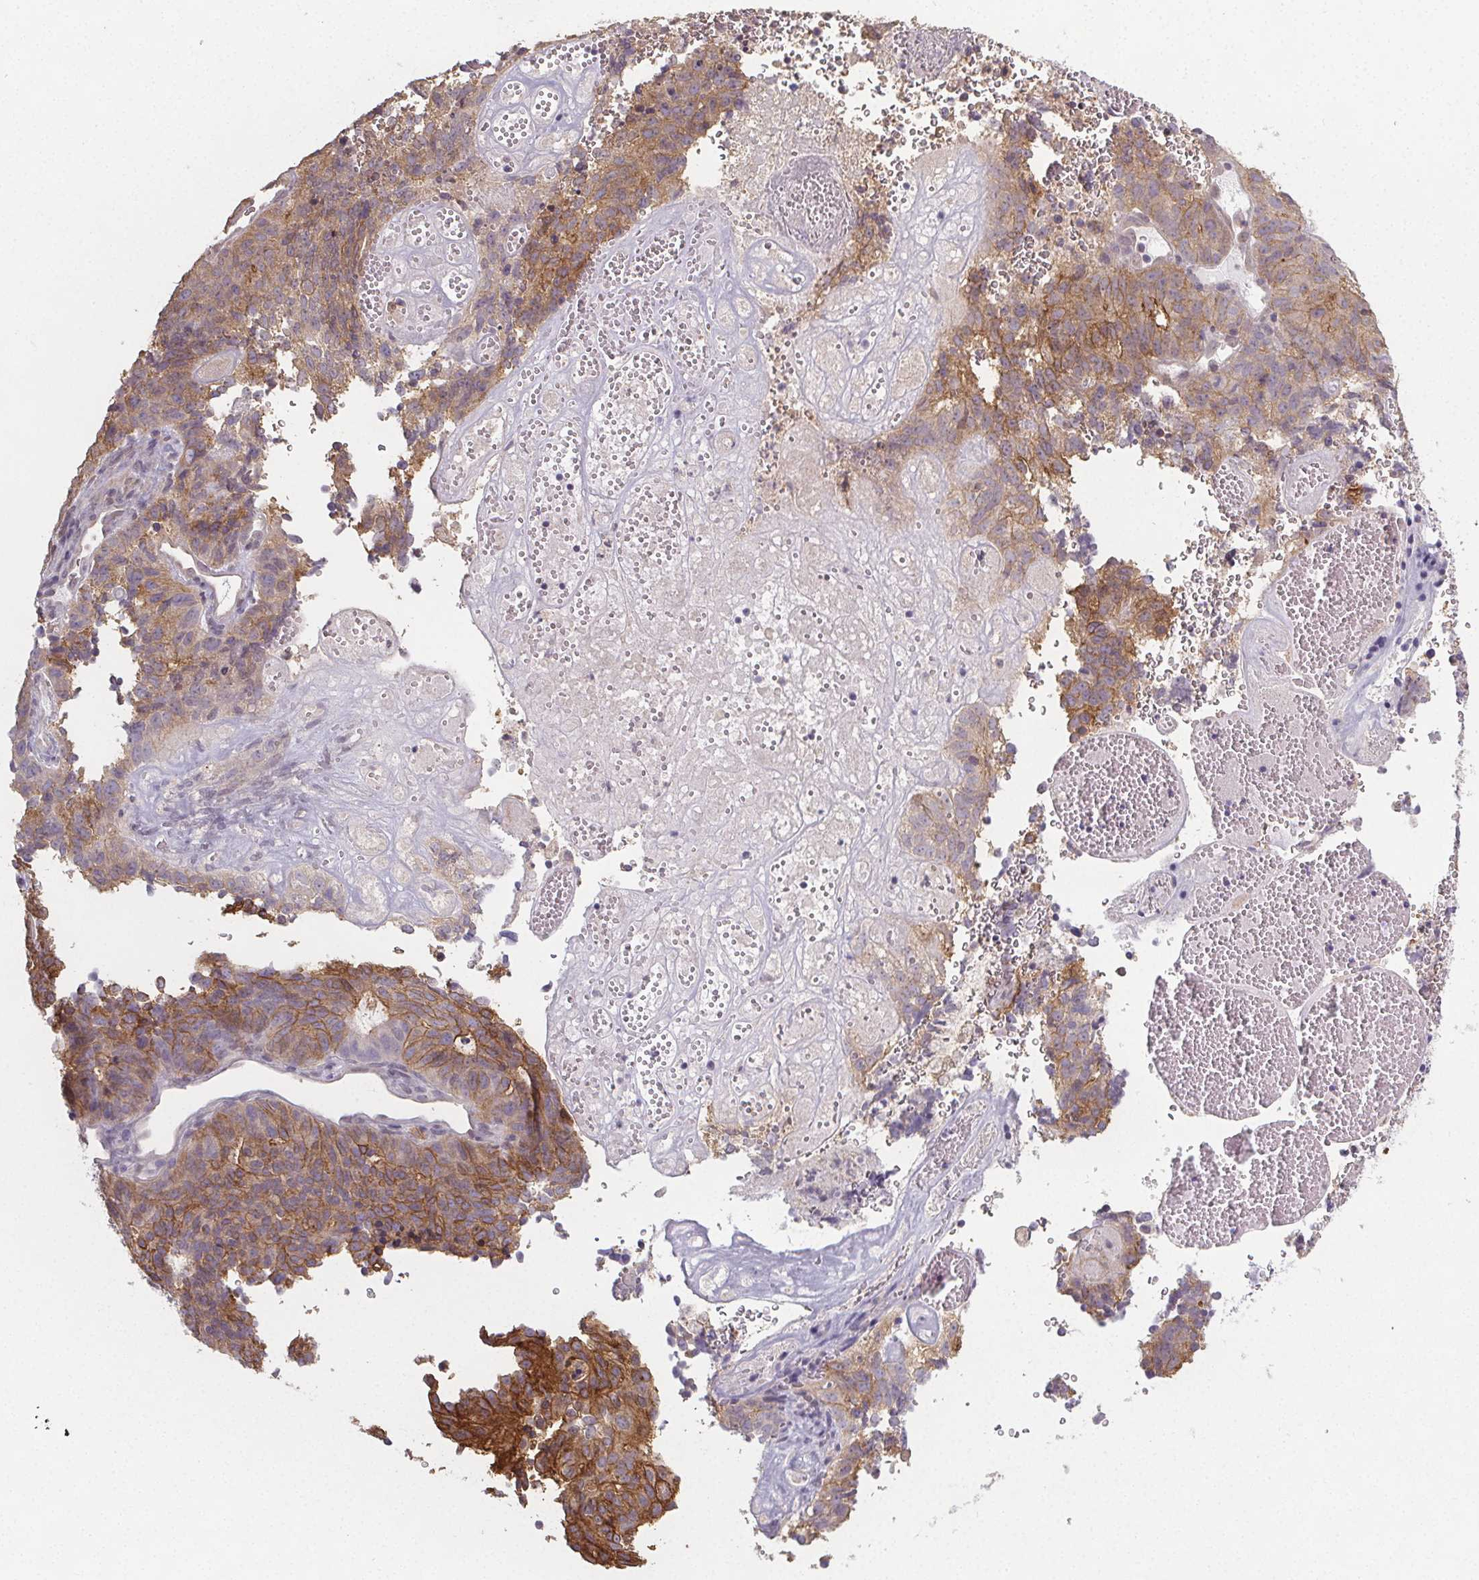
{"staining": {"intensity": "moderate", "quantity": "25%-75%", "location": "cytoplasmic/membranous"}, "tissue": "cervical cancer", "cell_type": "Tumor cells", "image_type": "cancer", "snomed": [{"axis": "morphology", "description": "Adenocarcinoma, NOS"}, {"axis": "topography", "description": "Cervix"}], "caption": "DAB immunohistochemical staining of human adenocarcinoma (cervical) shows moderate cytoplasmic/membranous protein staining in approximately 25%-75% of tumor cells. (Brightfield microscopy of DAB IHC at high magnification).", "gene": "SLC26A2", "patient": {"sex": "female", "age": 38}}